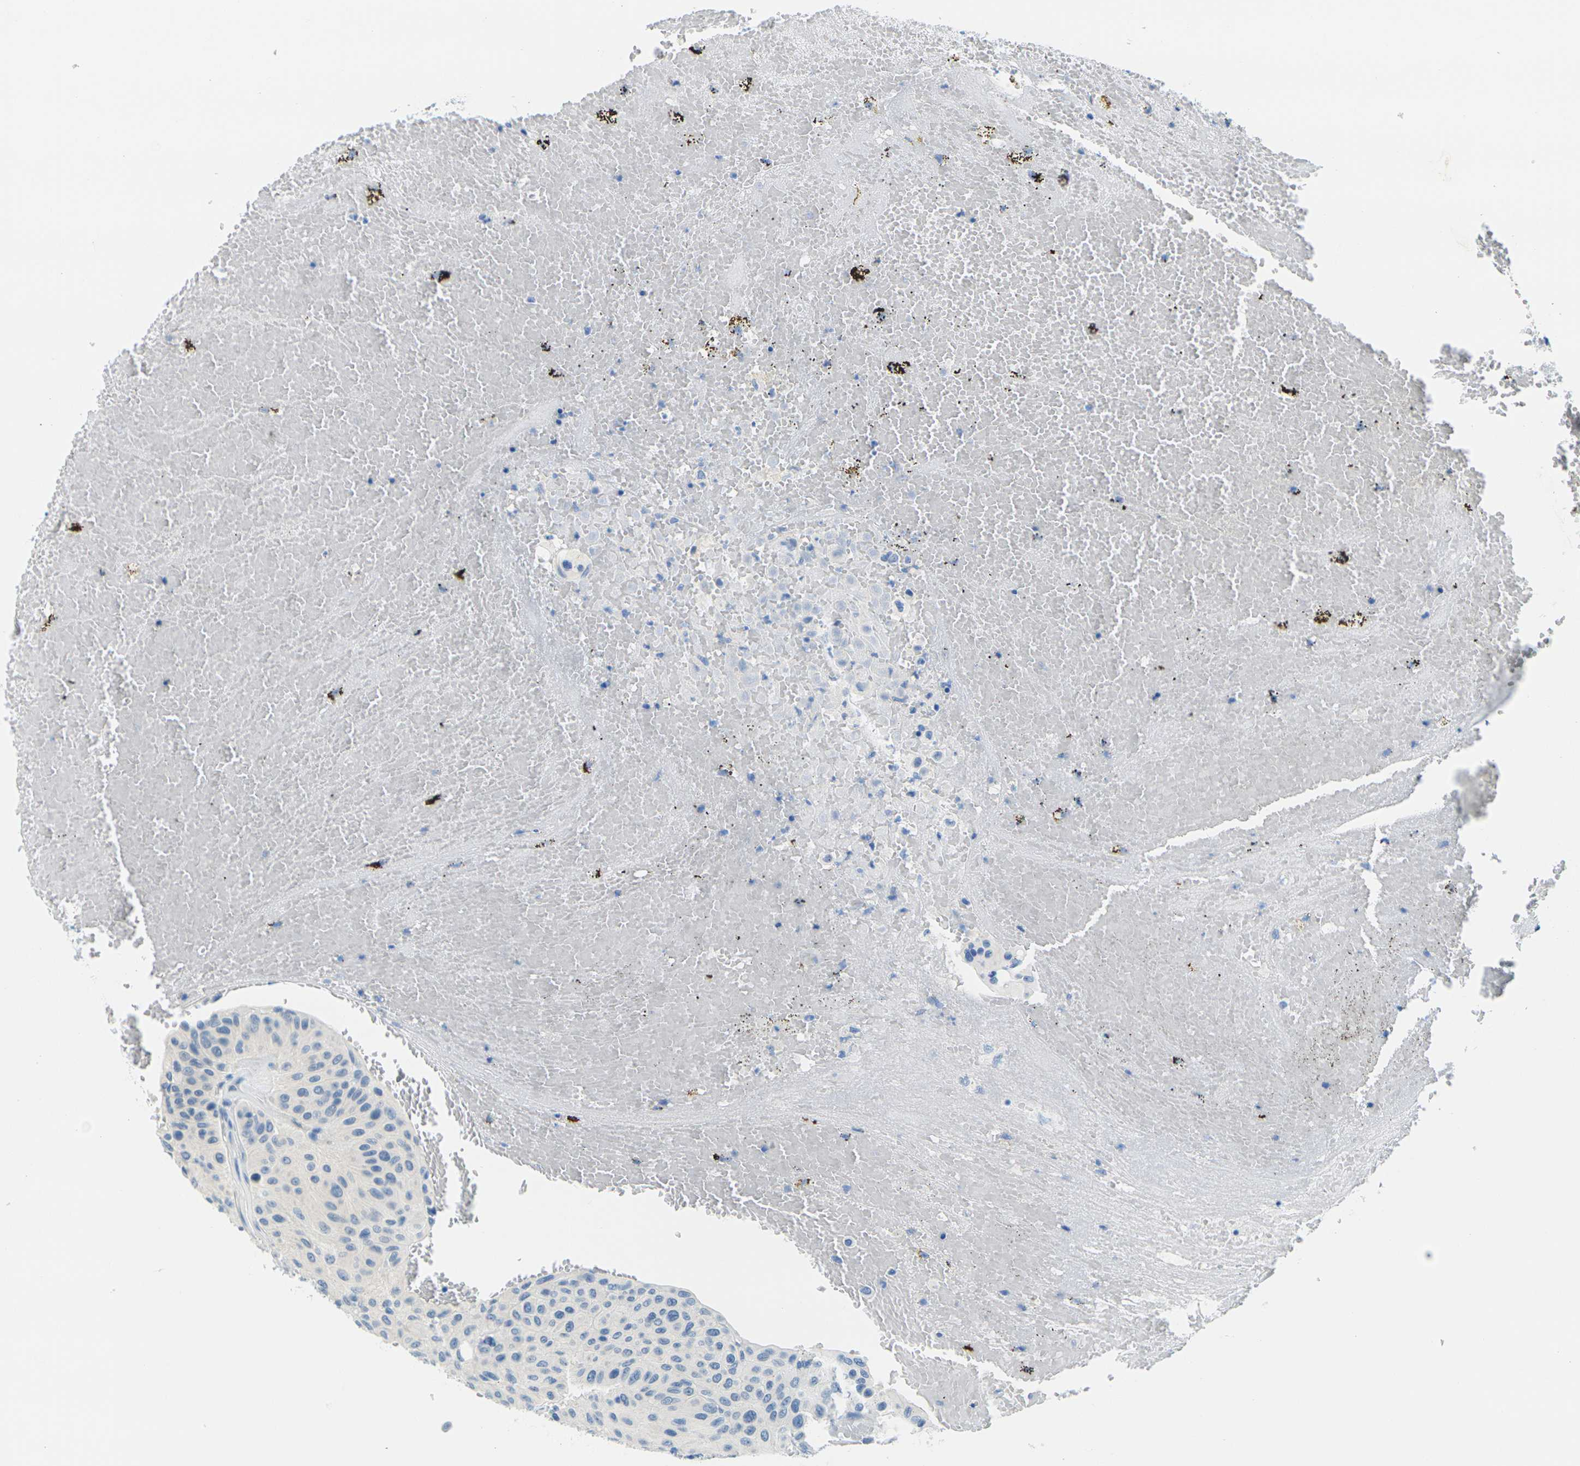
{"staining": {"intensity": "negative", "quantity": "none", "location": "none"}, "tissue": "urothelial cancer", "cell_type": "Tumor cells", "image_type": "cancer", "snomed": [{"axis": "morphology", "description": "Urothelial carcinoma, High grade"}, {"axis": "topography", "description": "Urinary bladder"}], "caption": "A high-resolution photomicrograph shows IHC staining of urothelial cancer, which demonstrates no significant staining in tumor cells.", "gene": "CYP2C8", "patient": {"sex": "male", "age": 66}}